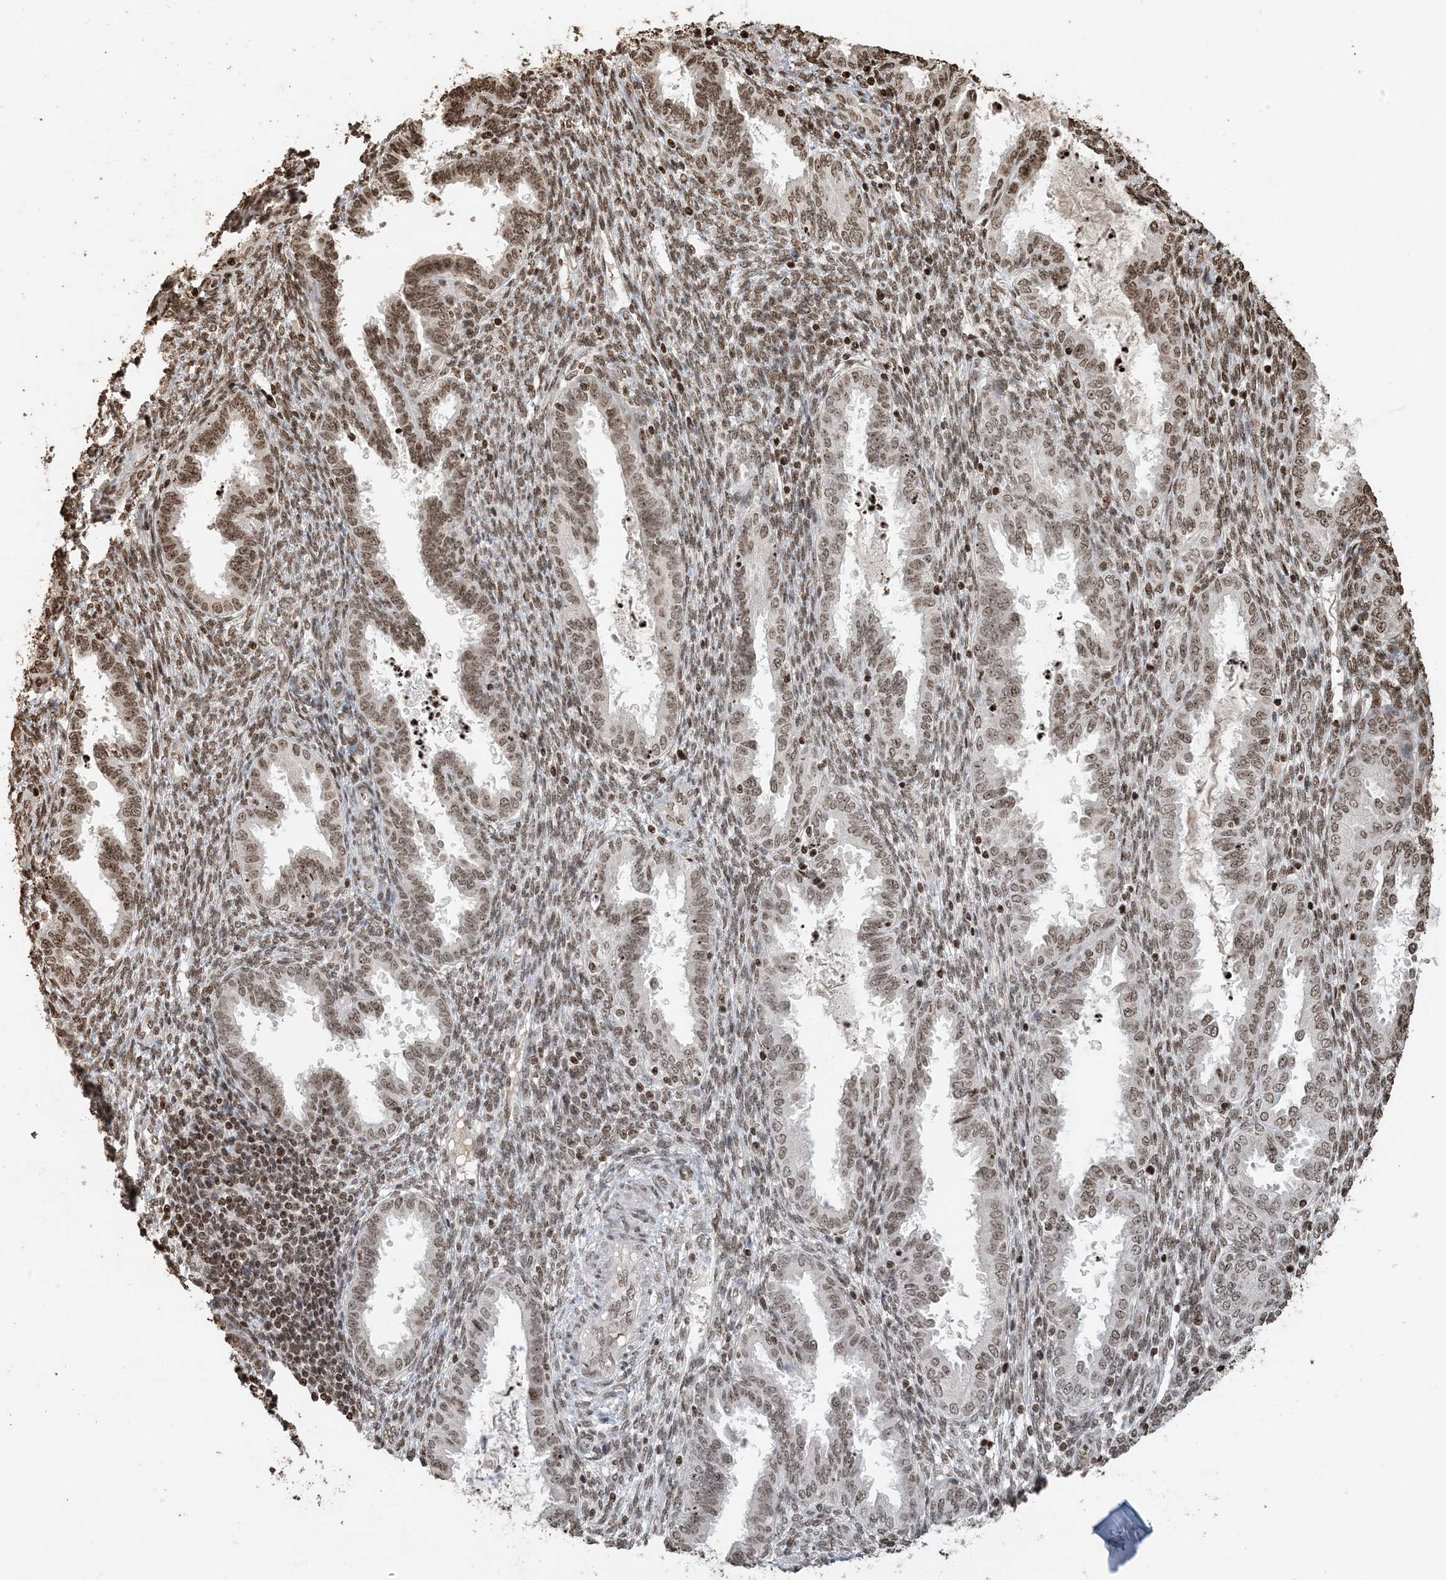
{"staining": {"intensity": "moderate", "quantity": ">75%", "location": "nuclear"}, "tissue": "endometrium", "cell_type": "Cells in endometrial stroma", "image_type": "normal", "snomed": [{"axis": "morphology", "description": "Normal tissue, NOS"}, {"axis": "topography", "description": "Endometrium"}], "caption": "Moderate nuclear positivity for a protein is present in about >75% of cells in endometrial stroma of benign endometrium using immunohistochemistry (IHC).", "gene": "H3", "patient": {"sex": "female", "age": 33}}